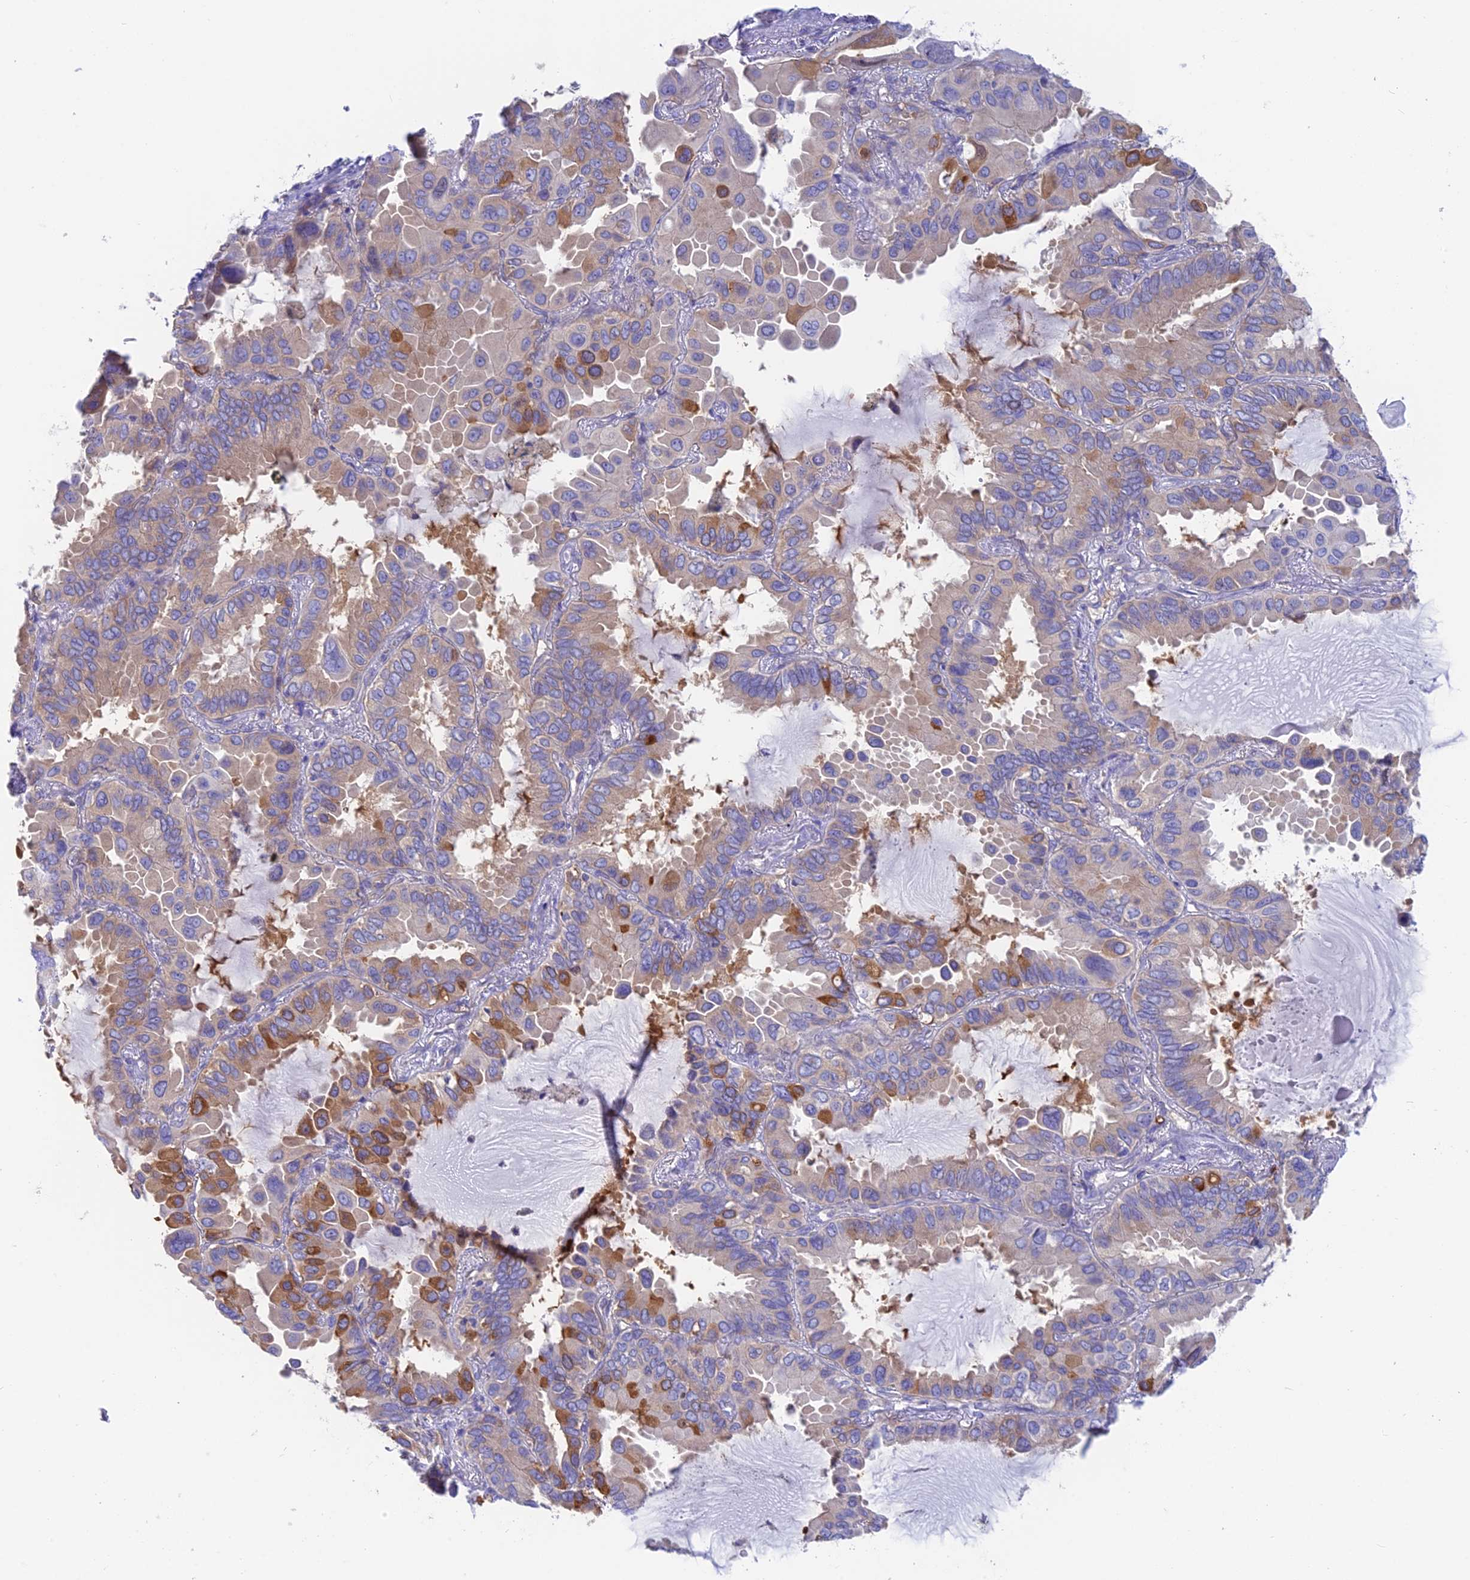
{"staining": {"intensity": "moderate", "quantity": "<25%", "location": "cytoplasmic/membranous"}, "tissue": "lung cancer", "cell_type": "Tumor cells", "image_type": "cancer", "snomed": [{"axis": "morphology", "description": "Adenocarcinoma, NOS"}, {"axis": "topography", "description": "Lung"}], "caption": "Immunohistochemical staining of lung adenocarcinoma demonstrates low levels of moderate cytoplasmic/membranous protein expression in about <25% of tumor cells.", "gene": "LZTFL1", "patient": {"sex": "male", "age": 64}}